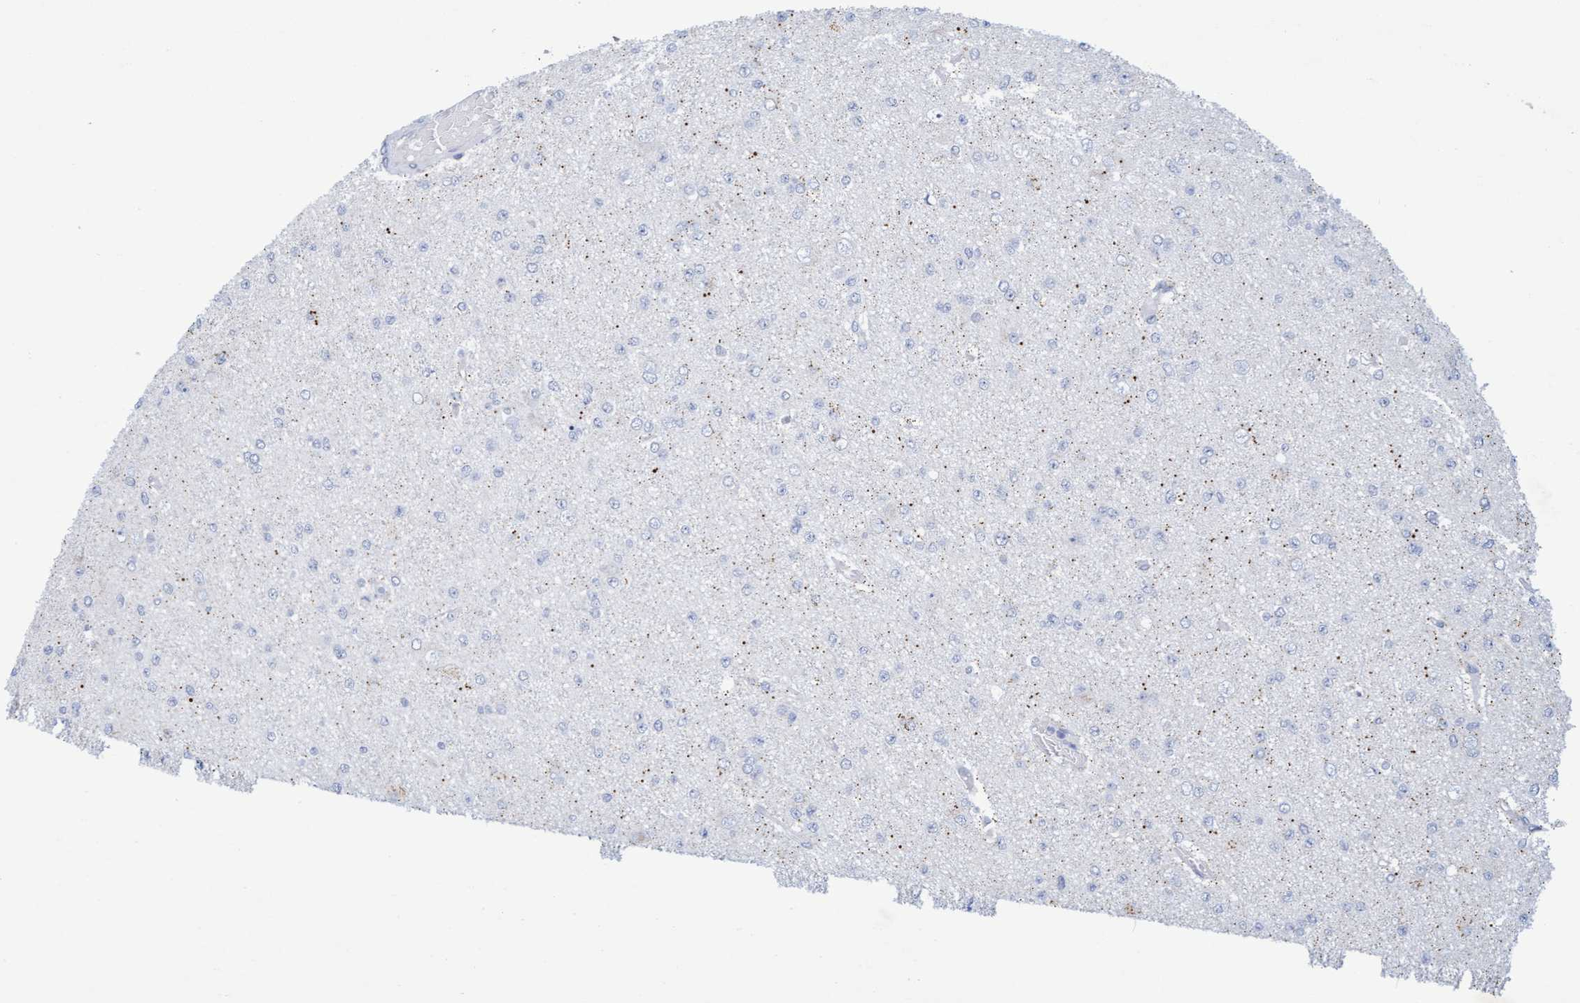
{"staining": {"intensity": "negative", "quantity": "none", "location": "none"}, "tissue": "glioma", "cell_type": "Tumor cells", "image_type": "cancer", "snomed": [{"axis": "morphology", "description": "Glioma, malignant, Low grade"}, {"axis": "topography", "description": "Brain"}], "caption": "The immunohistochemistry image has no significant expression in tumor cells of glioma tissue. Nuclei are stained in blue.", "gene": "SLC28A3", "patient": {"sex": "female", "age": 22}}